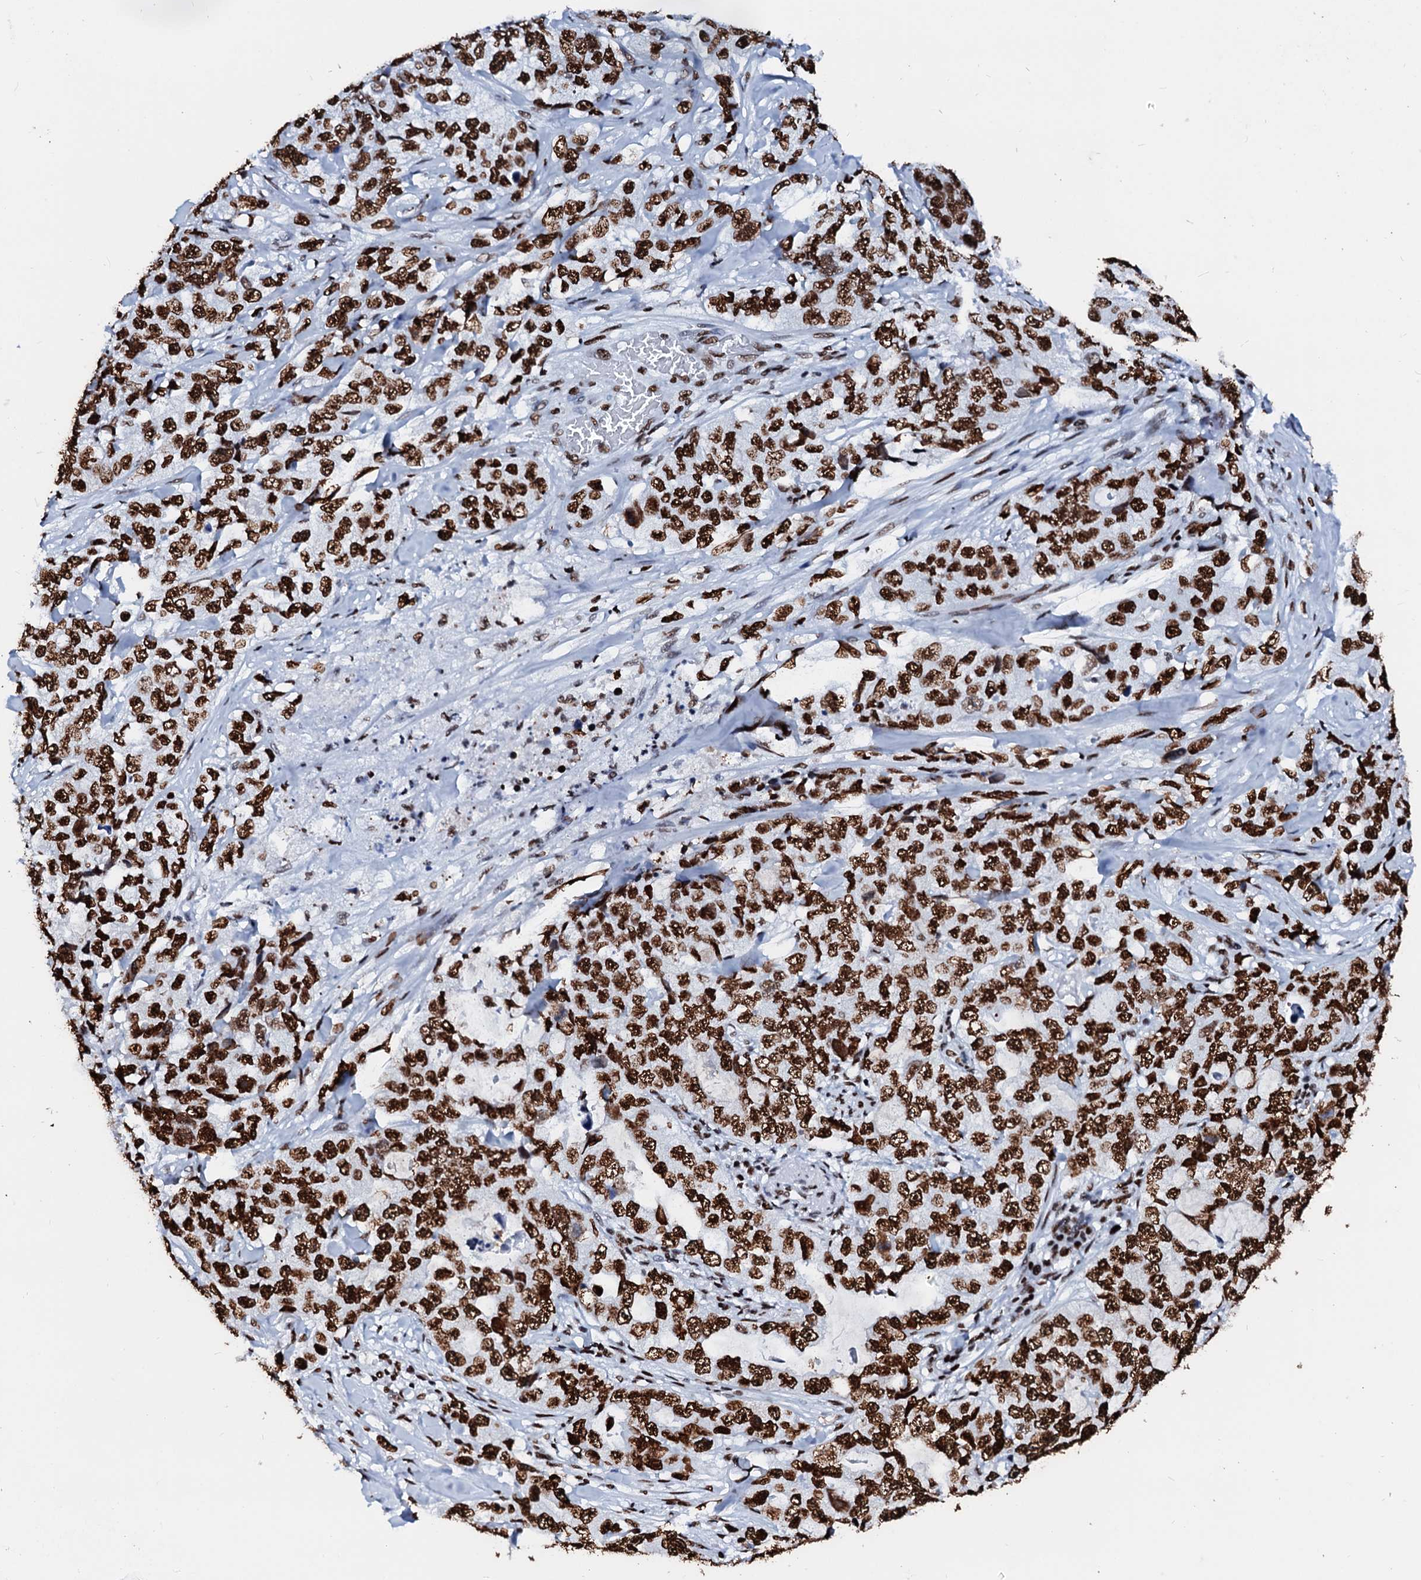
{"staining": {"intensity": "strong", "quantity": ">75%", "location": "nuclear"}, "tissue": "lung cancer", "cell_type": "Tumor cells", "image_type": "cancer", "snomed": [{"axis": "morphology", "description": "Adenocarcinoma, NOS"}, {"axis": "topography", "description": "Lung"}], "caption": "Protein staining of lung cancer (adenocarcinoma) tissue demonstrates strong nuclear staining in about >75% of tumor cells.", "gene": "RALY", "patient": {"sex": "female", "age": 51}}